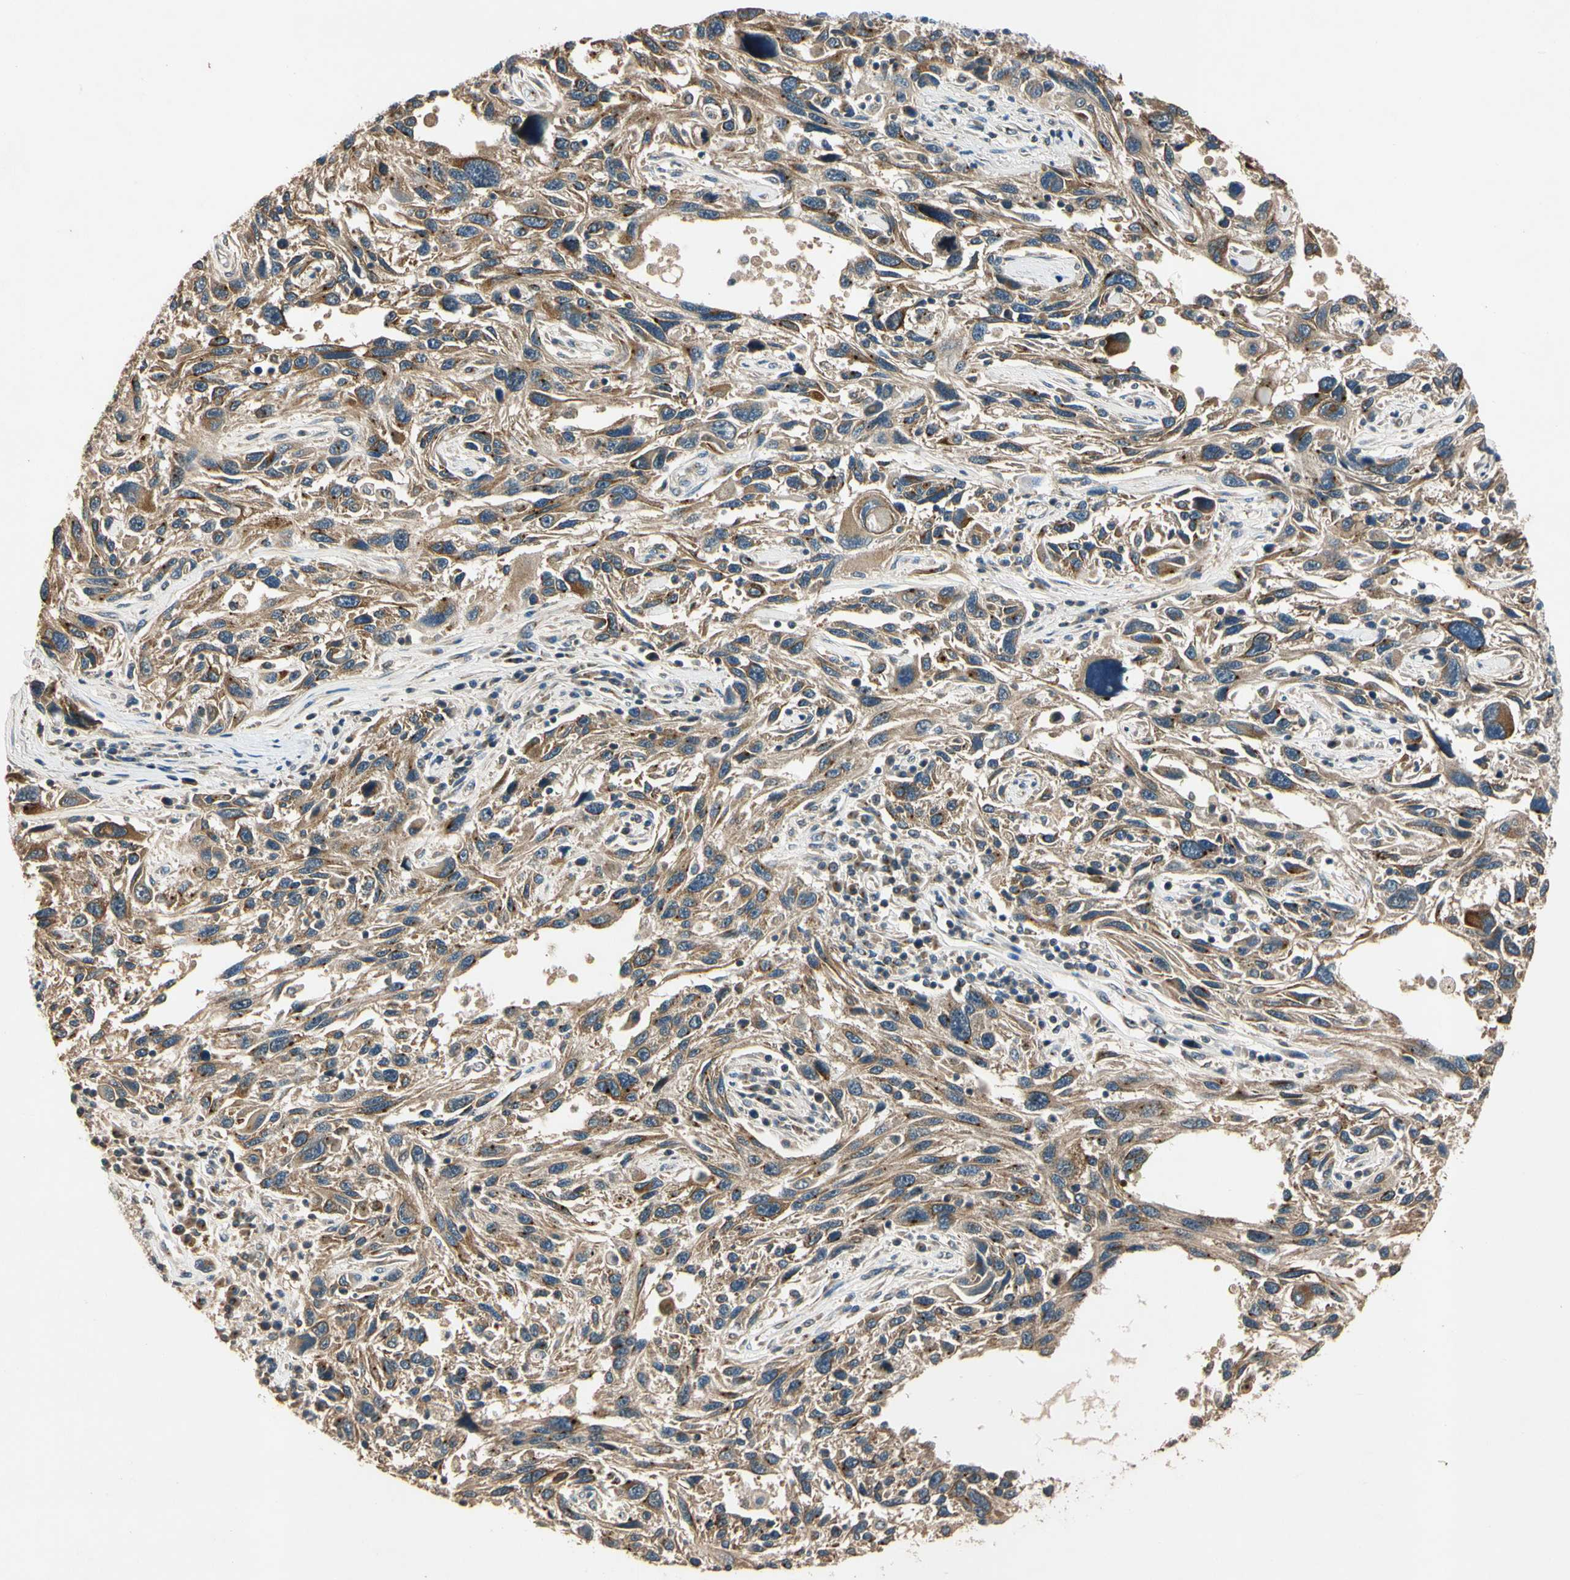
{"staining": {"intensity": "moderate", "quantity": ">75%", "location": "cytoplasmic/membranous"}, "tissue": "melanoma", "cell_type": "Tumor cells", "image_type": "cancer", "snomed": [{"axis": "morphology", "description": "Malignant melanoma, NOS"}, {"axis": "topography", "description": "Skin"}], "caption": "Immunohistochemical staining of human malignant melanoma demonstrates medium levels of moderate cytoplasmic/membranous expression in approximately >75% of tumor cells.", "gene": "AKAP9", "patient": {"sex": "male", "age": 53}}